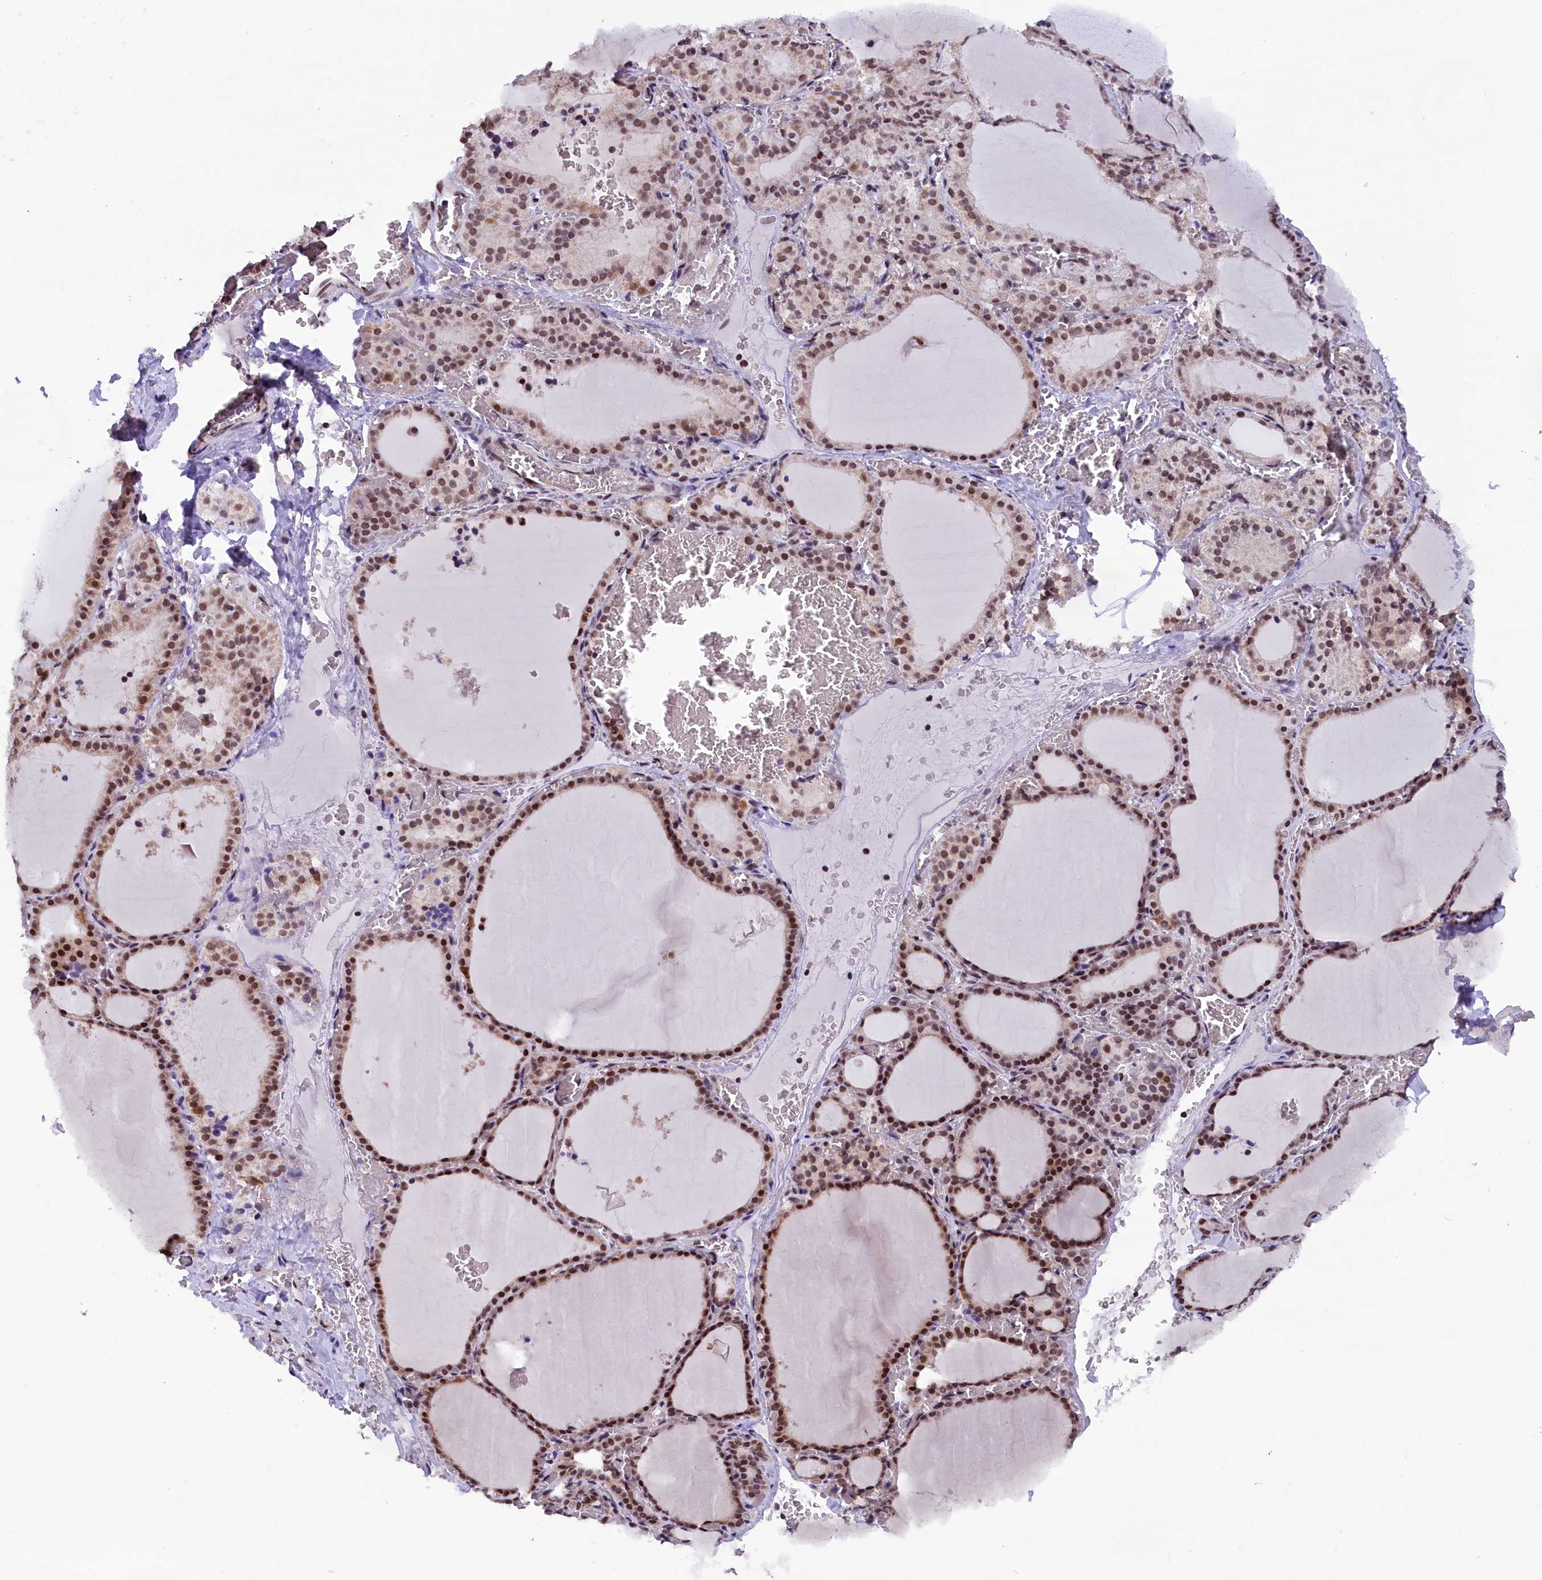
{"staining": {"intensity": "strong", "quantity": ">75%", "location": "nuclear"}, "tissue": "thyroid gland", "cell_type": "Glandular cells", "image_type": "normal", "snomed": [{"axis": "morphology", "description": "Normal tissue, NOS"}, {"axis": "topography", "description": "Thyroid gland"}], "caption": "Immunohistochemistry image of normal thyroid gland: human thyroid gland stained using immunohistochemistry (IHC) displays high levels of strong protein expression localized specifically in the nuclear of glandular cells, appearing as a nuclear brown color.", "gene": "CDYL2", "patient": {"sex": "female", "age": 39}}